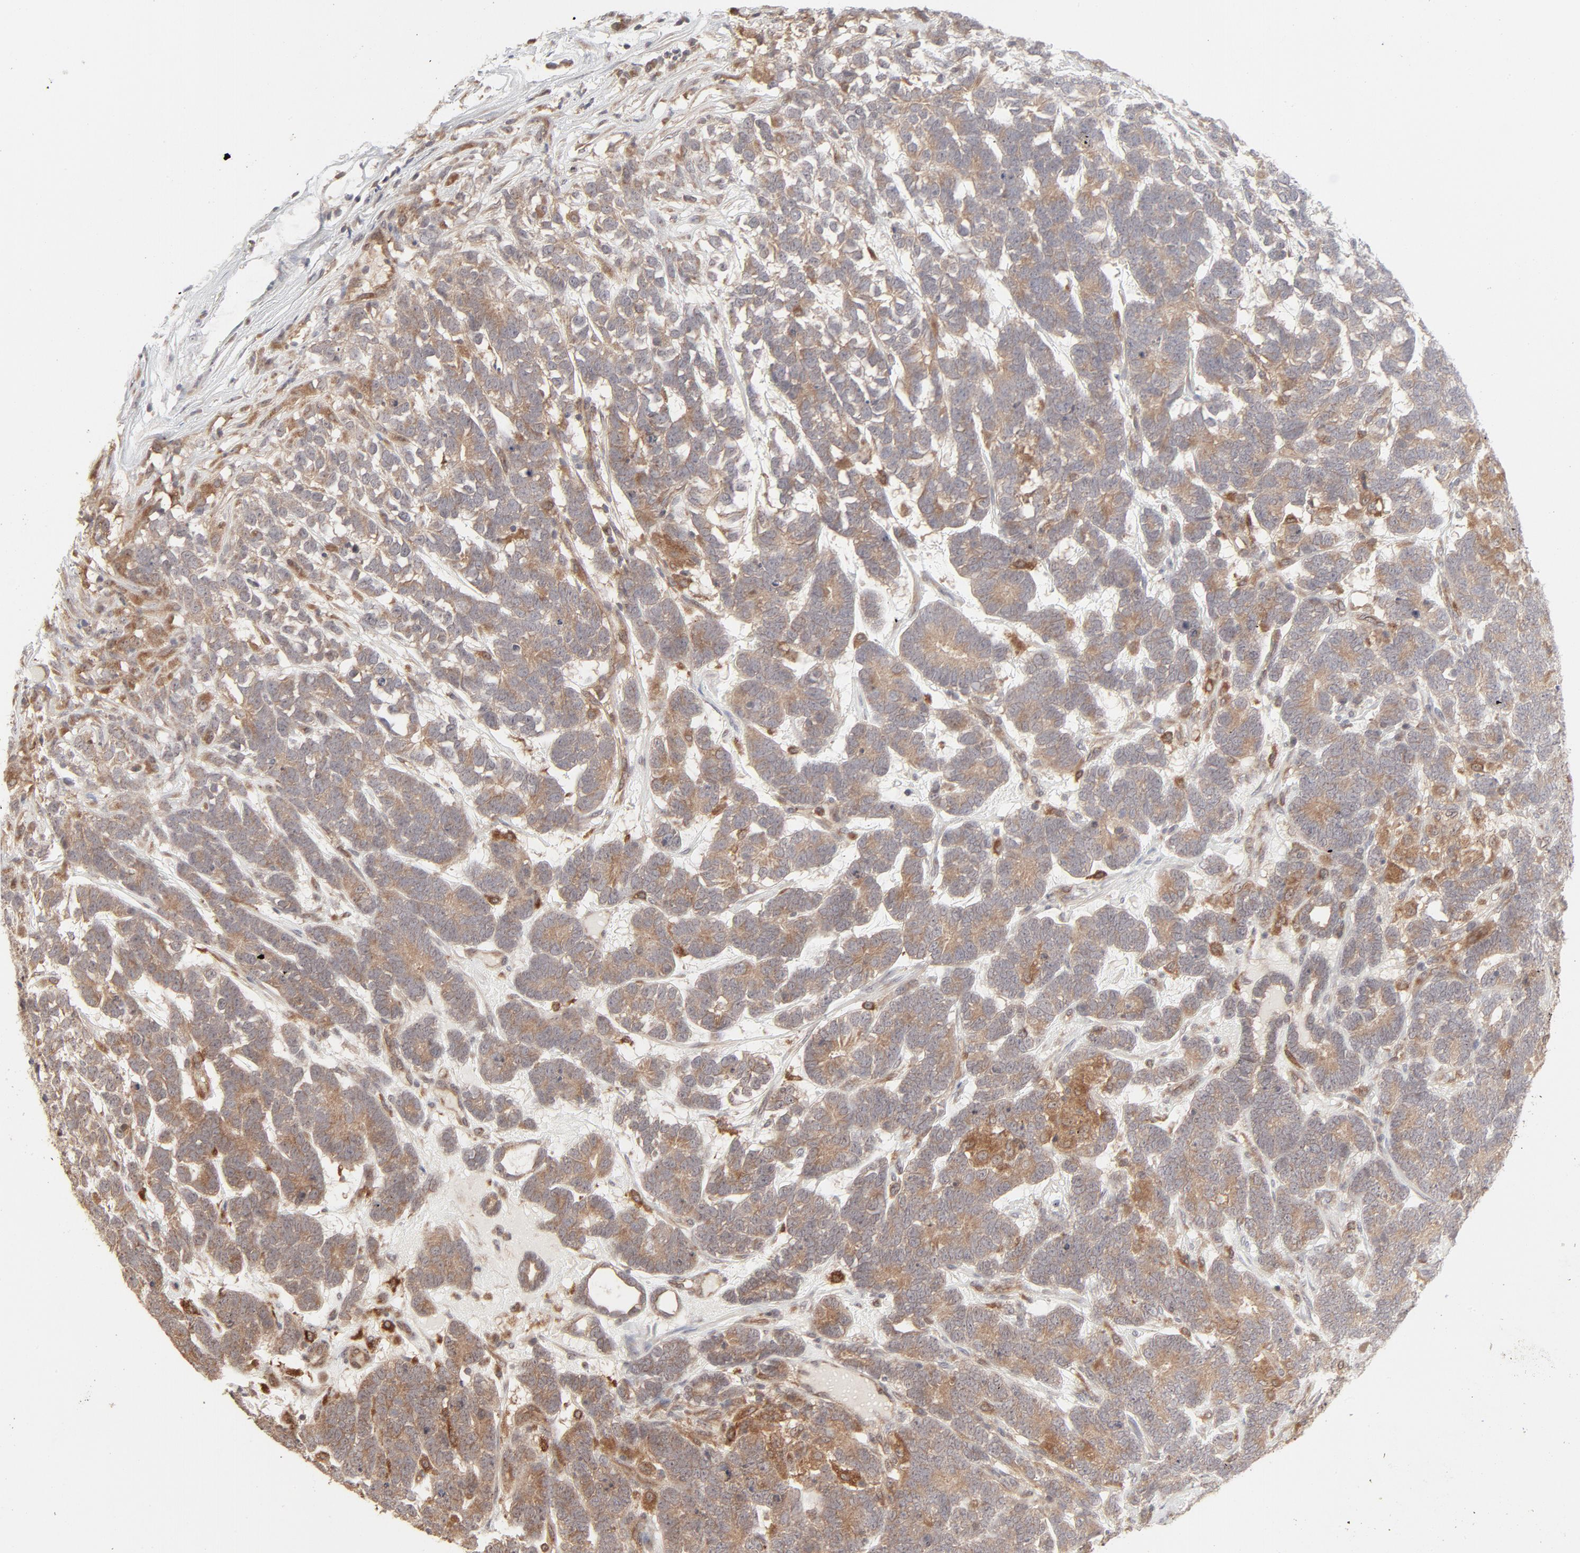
{"staining": {"intensity": "moderate", "quantity": ">75%", "location": "cytoplasmic/membranous"}, "tissue": "testis cancer", "cell_type": "Tumor cells", "image_type": "cancer", "snomed": [{"axis": "morphology", "description": "Carcinoma, Embryonal, NOS"}, {"axis": "topography", "description": "Testis"}], "caption": "High-power microscopy captured an immunohistochemistry (IHC) photomicrograph of embryonal carcinoma (testis), revealing moderate cytoplasmic/membranous positivity in about >75% of tumor cells. Immunohistochemistry (ihc) stains the protein of interest in brown and the nuclei are stained blue.", "gene": "RAB5C", "patient": {"sex": "male", "age": 26}}